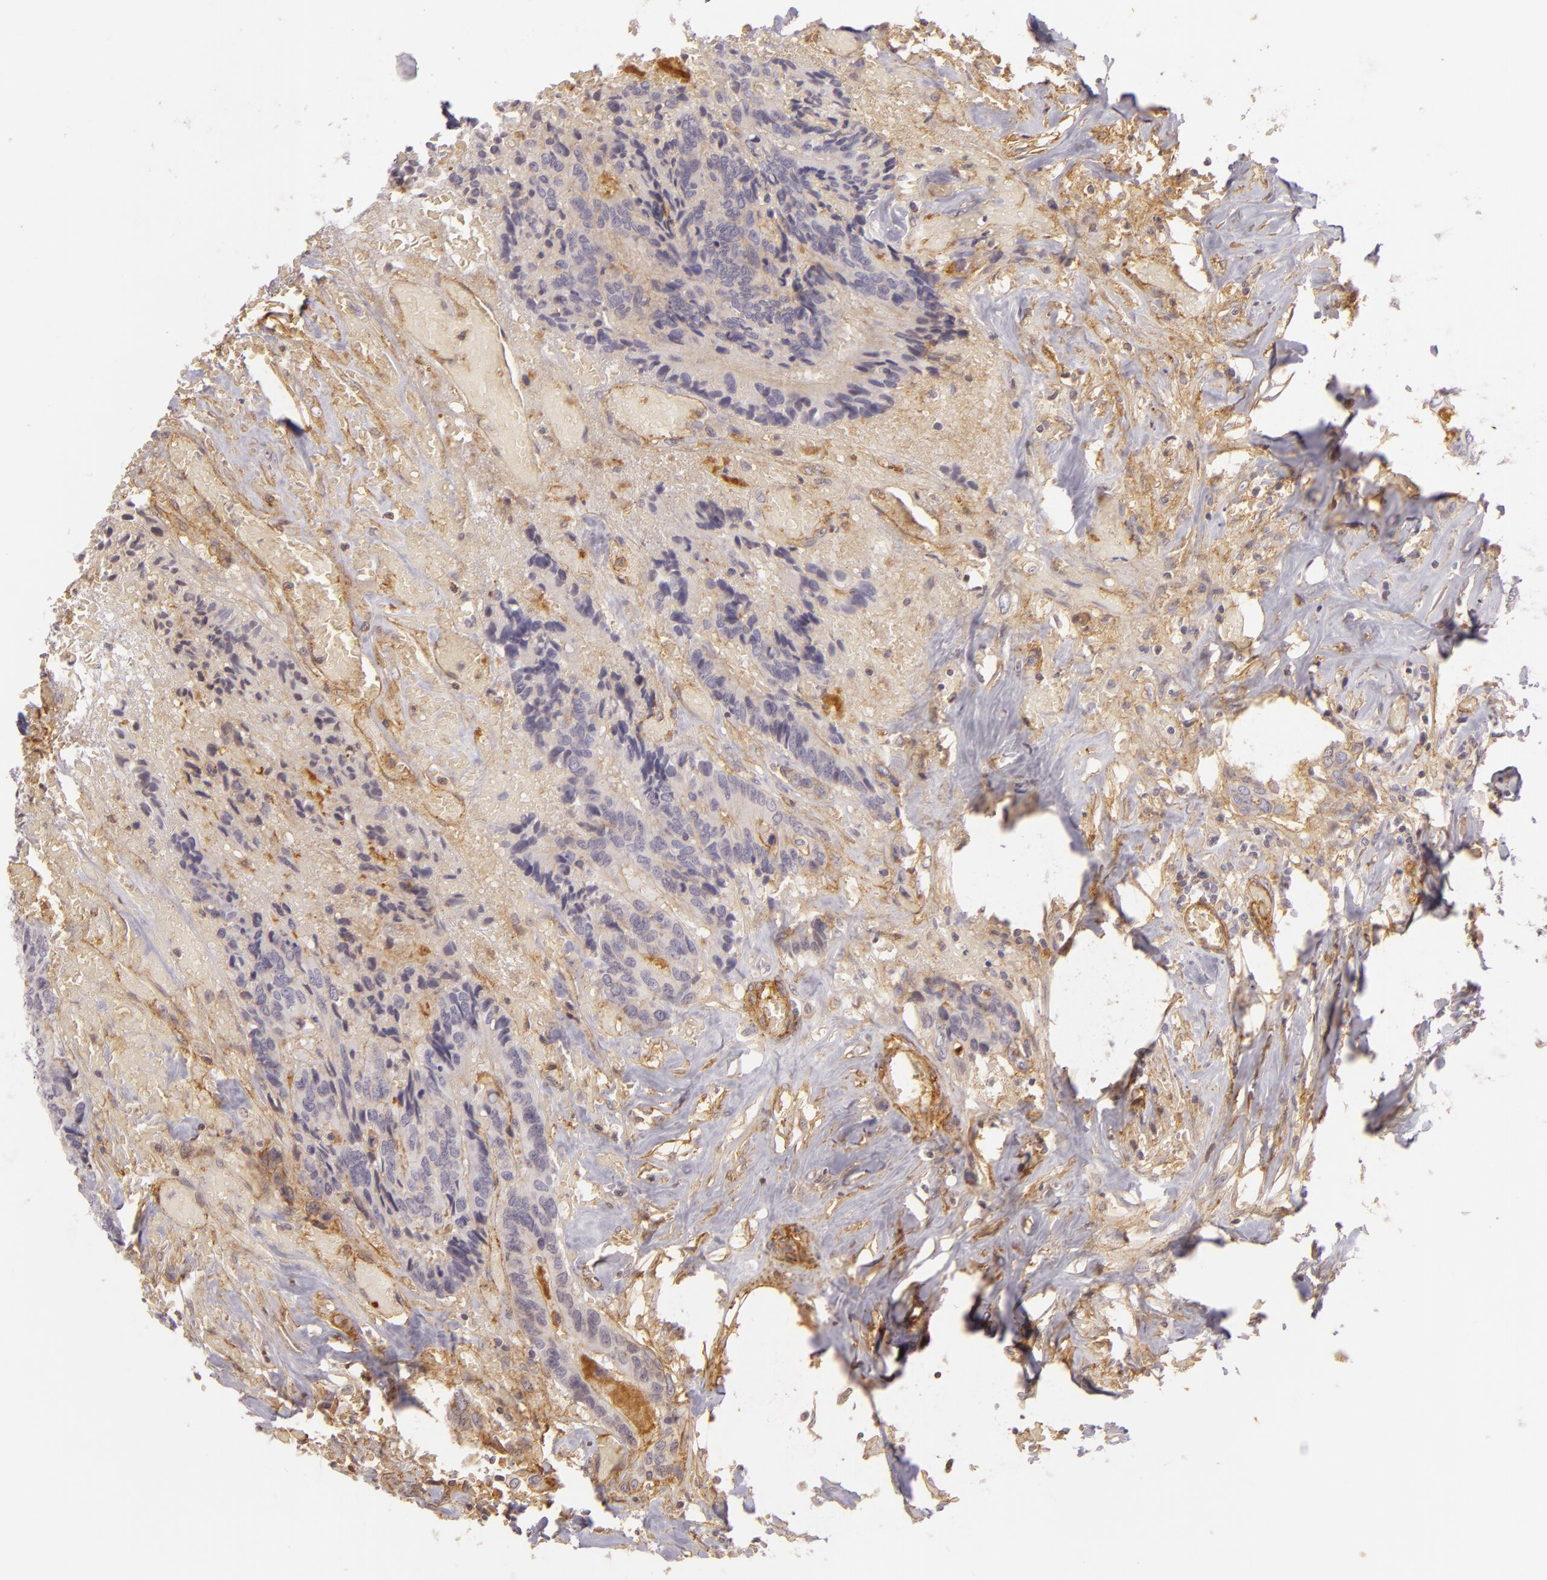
{"staining": {"intensity": "negative", "quantity": "none", "location": "none"}, "tissue": "colorectal cancer", "cell_type": "Tumor cells", "image_type": "cancer", "snomed": [{"axis": "morphology", "description": "Adenocarcinoma, NOS"}, {"axis": "topography", "description": "Rectum"}], "caption": "The micrograph demonstrates no significant expression in tumor cells of adenocarcinoma (colorectal). The staining is performed using DAB brown chromogen with nuclei counter-stained in using hematoxylin.", "gene": "CD59", "patient": {"sex": "male", "age": 55}}